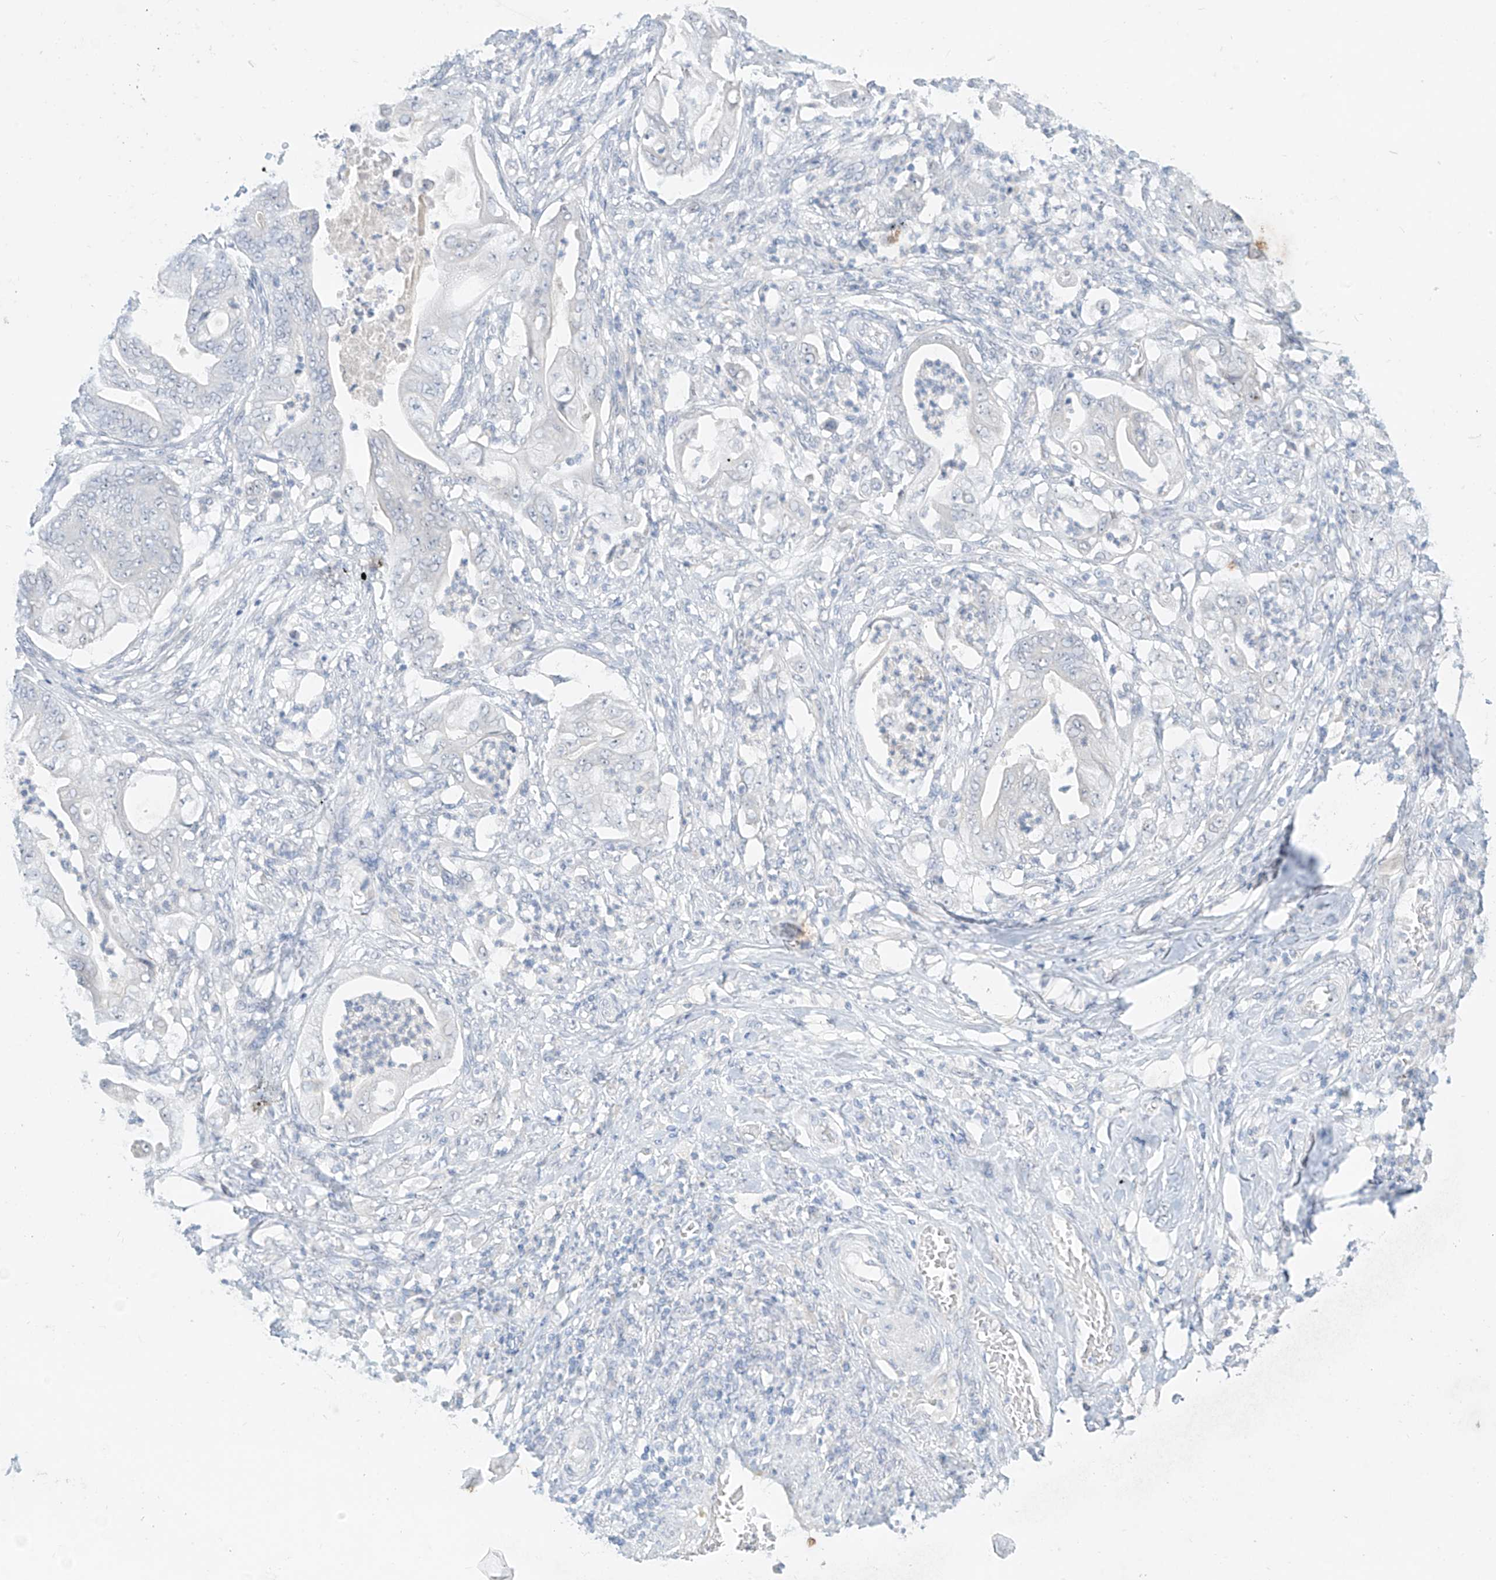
{"staining": {"intensity": "negative", "quantity": "none", "location": "none"}, "tissue": "stomach cancer", "cell_type": "Tumor cells", "image_type": "cancer", "snomed": [{"axis": "morphology", "description": "Adenocarcinoma, NOS"}, {"axis": "topography", "description": "Stomach"}], "caption": "Immunohistochemical staining of stomach cancer exhibits no significant staining in tumor cells.", "gene": "BARX2", "patient": {"sex": "female", "age": 73}}